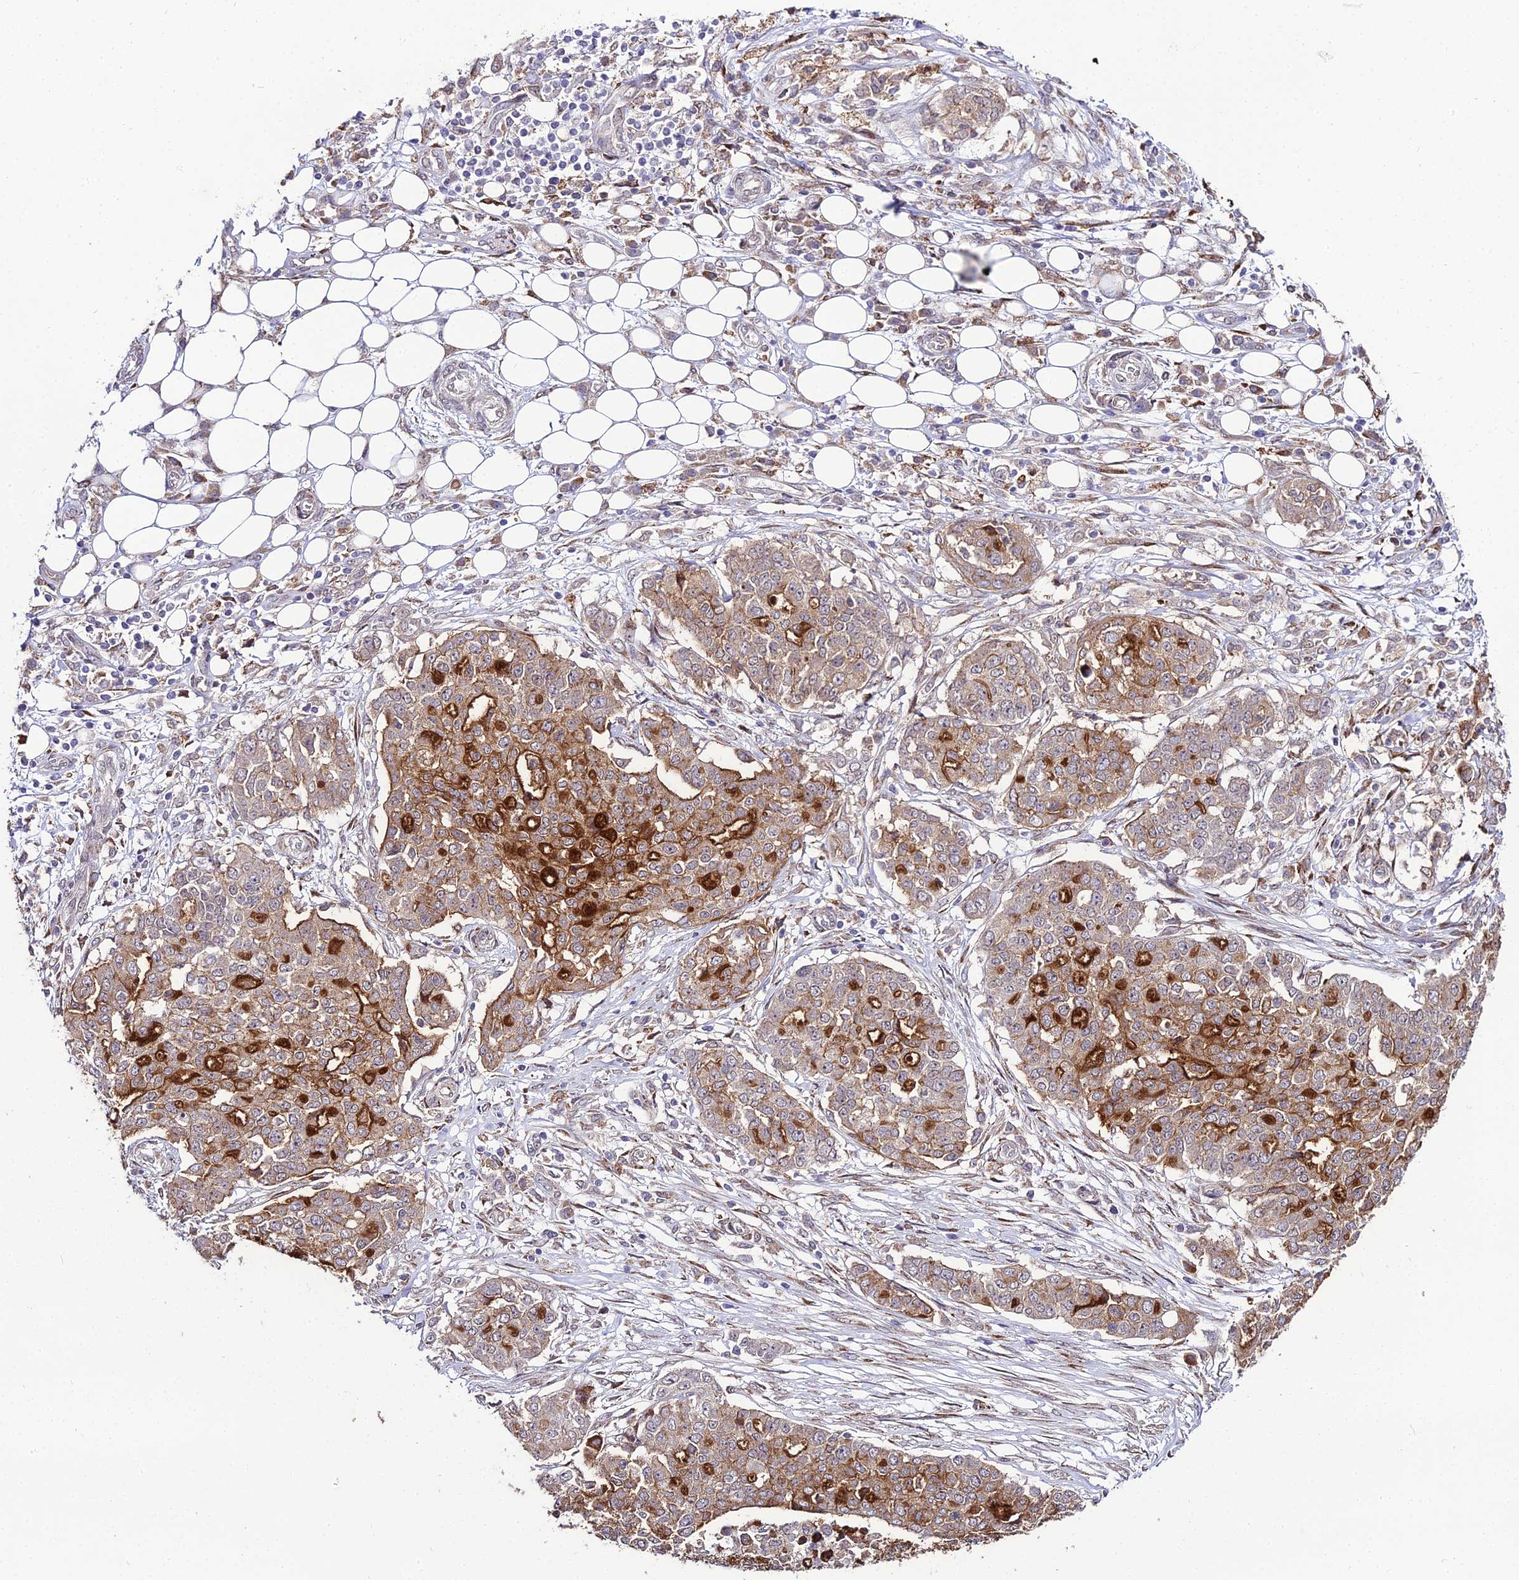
{"staining": {"intensity": "strong", "quantity": "25%-75%", "location": "cytoplasmic/membranous"}, "tissue": "ovarian cancer", "cell_type": "Tumor cells", "image_type": "cancer", "snomed": [{"axis": "morphology", "description": "Cystadenocarcinoma, serous, NOS"}, {"axis": "topography", "description": "Soft tissue"}, {"axis": "topography", "description": "Ovary"}], "caption": "Immunohistochemistry (IHC) (DAB) staining of human ovarian serous cystadenocarcinoma exhibits strong cytoplasmic/membranous protein positivity in approximately 25%-75% of tumor cells. (Stains: DAB (3,3'-diaminobenzidine) in brown, nuclei in blue, Microscopy: brightfield microscopy at high magnification).", "gene": "TROAP", "patient": {"sex": "female", "age": 57}}